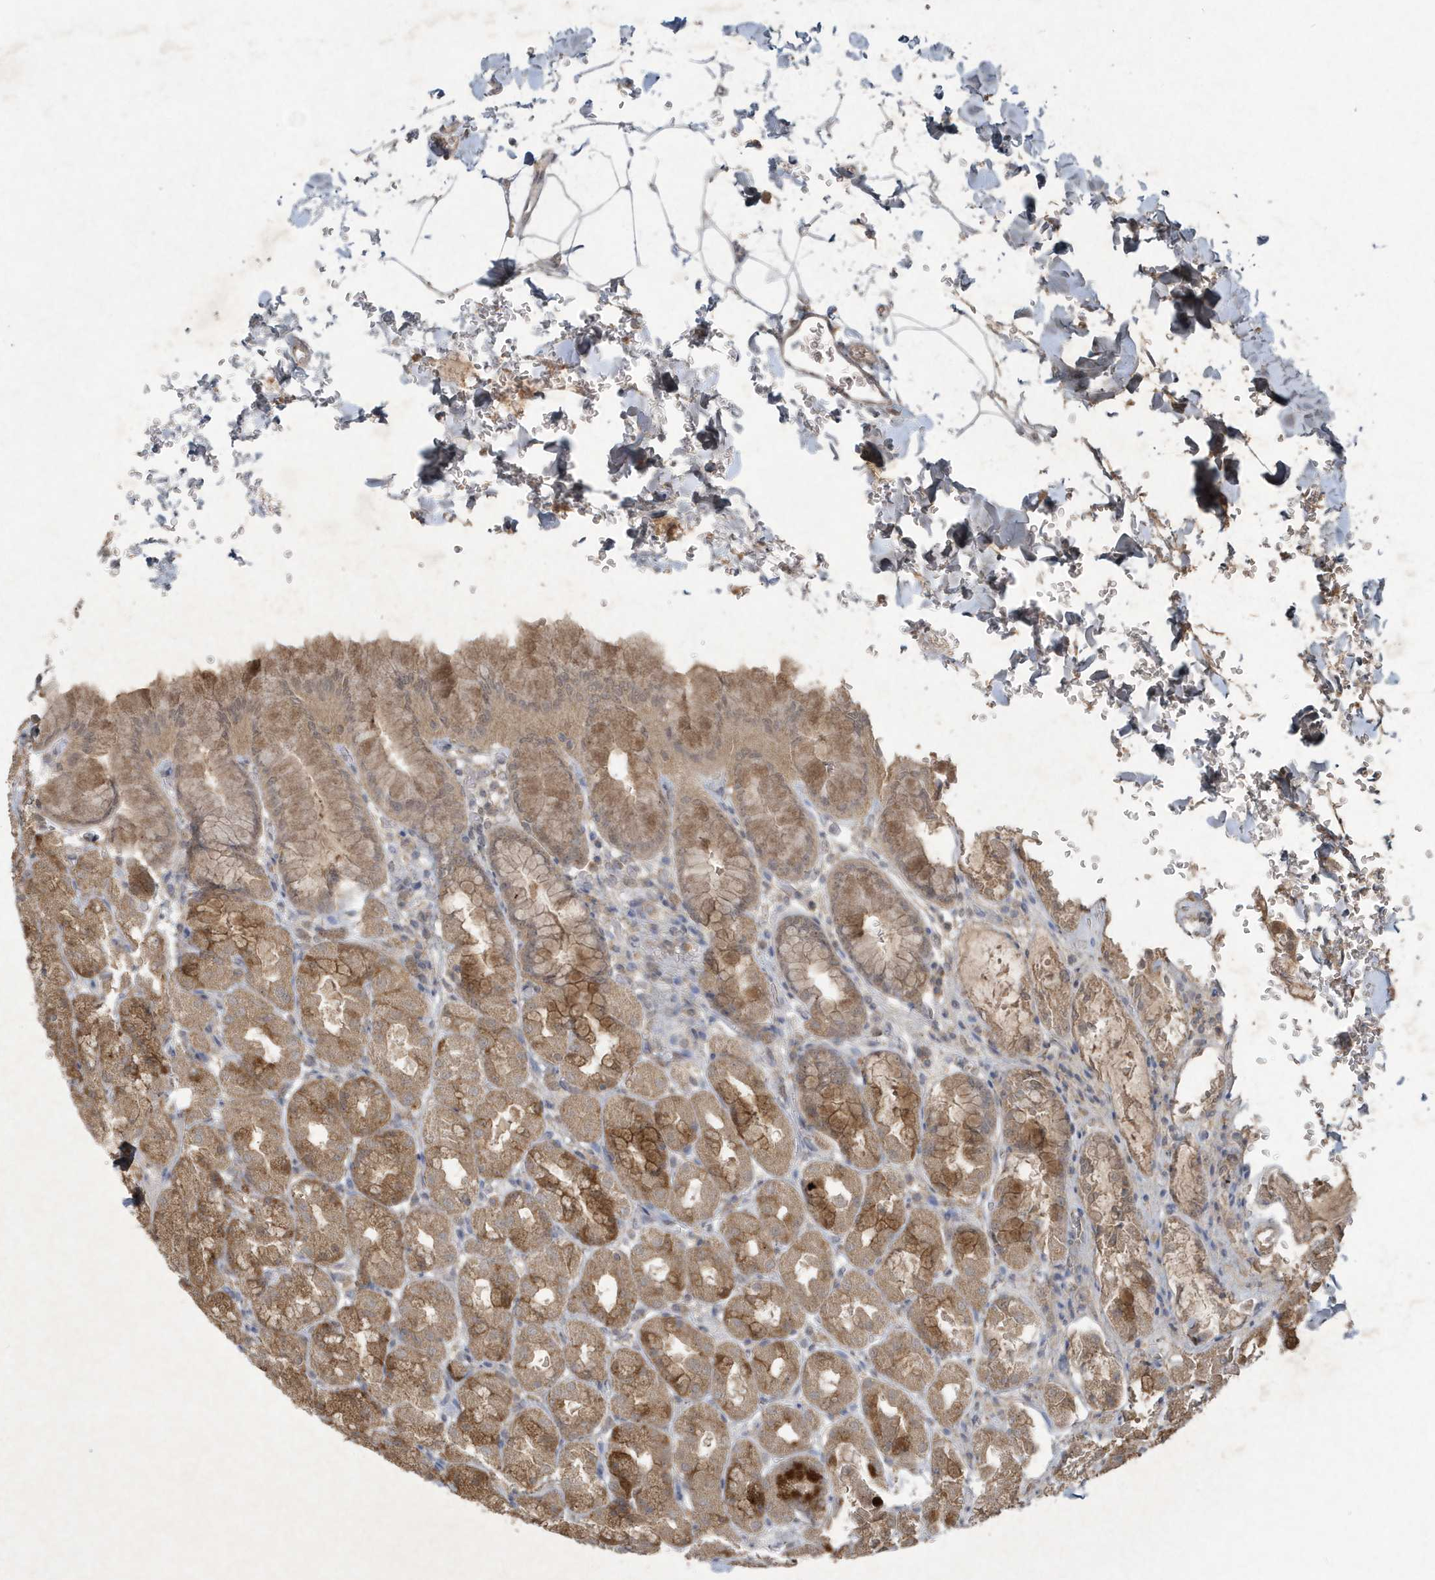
{"staining": {"intensity": "moderate", "quantity": ">75%", "location": "cytoplasmic/membranous"}, "tissue": "stomach", "cell_type": "Glandular cells", "image_type": "normal", "snomed": [{"axis": "morphology", "description": "Normal tissue, NOS"}, {"axis": "topography", "description": "Stomach"}], "caption": "Moderate cytoplasmic/membranous protein staining is identified in about >75% of glandular cells in stomach.", "gene": "C1RL", "patient": {"sex": "male", "age": 42}}